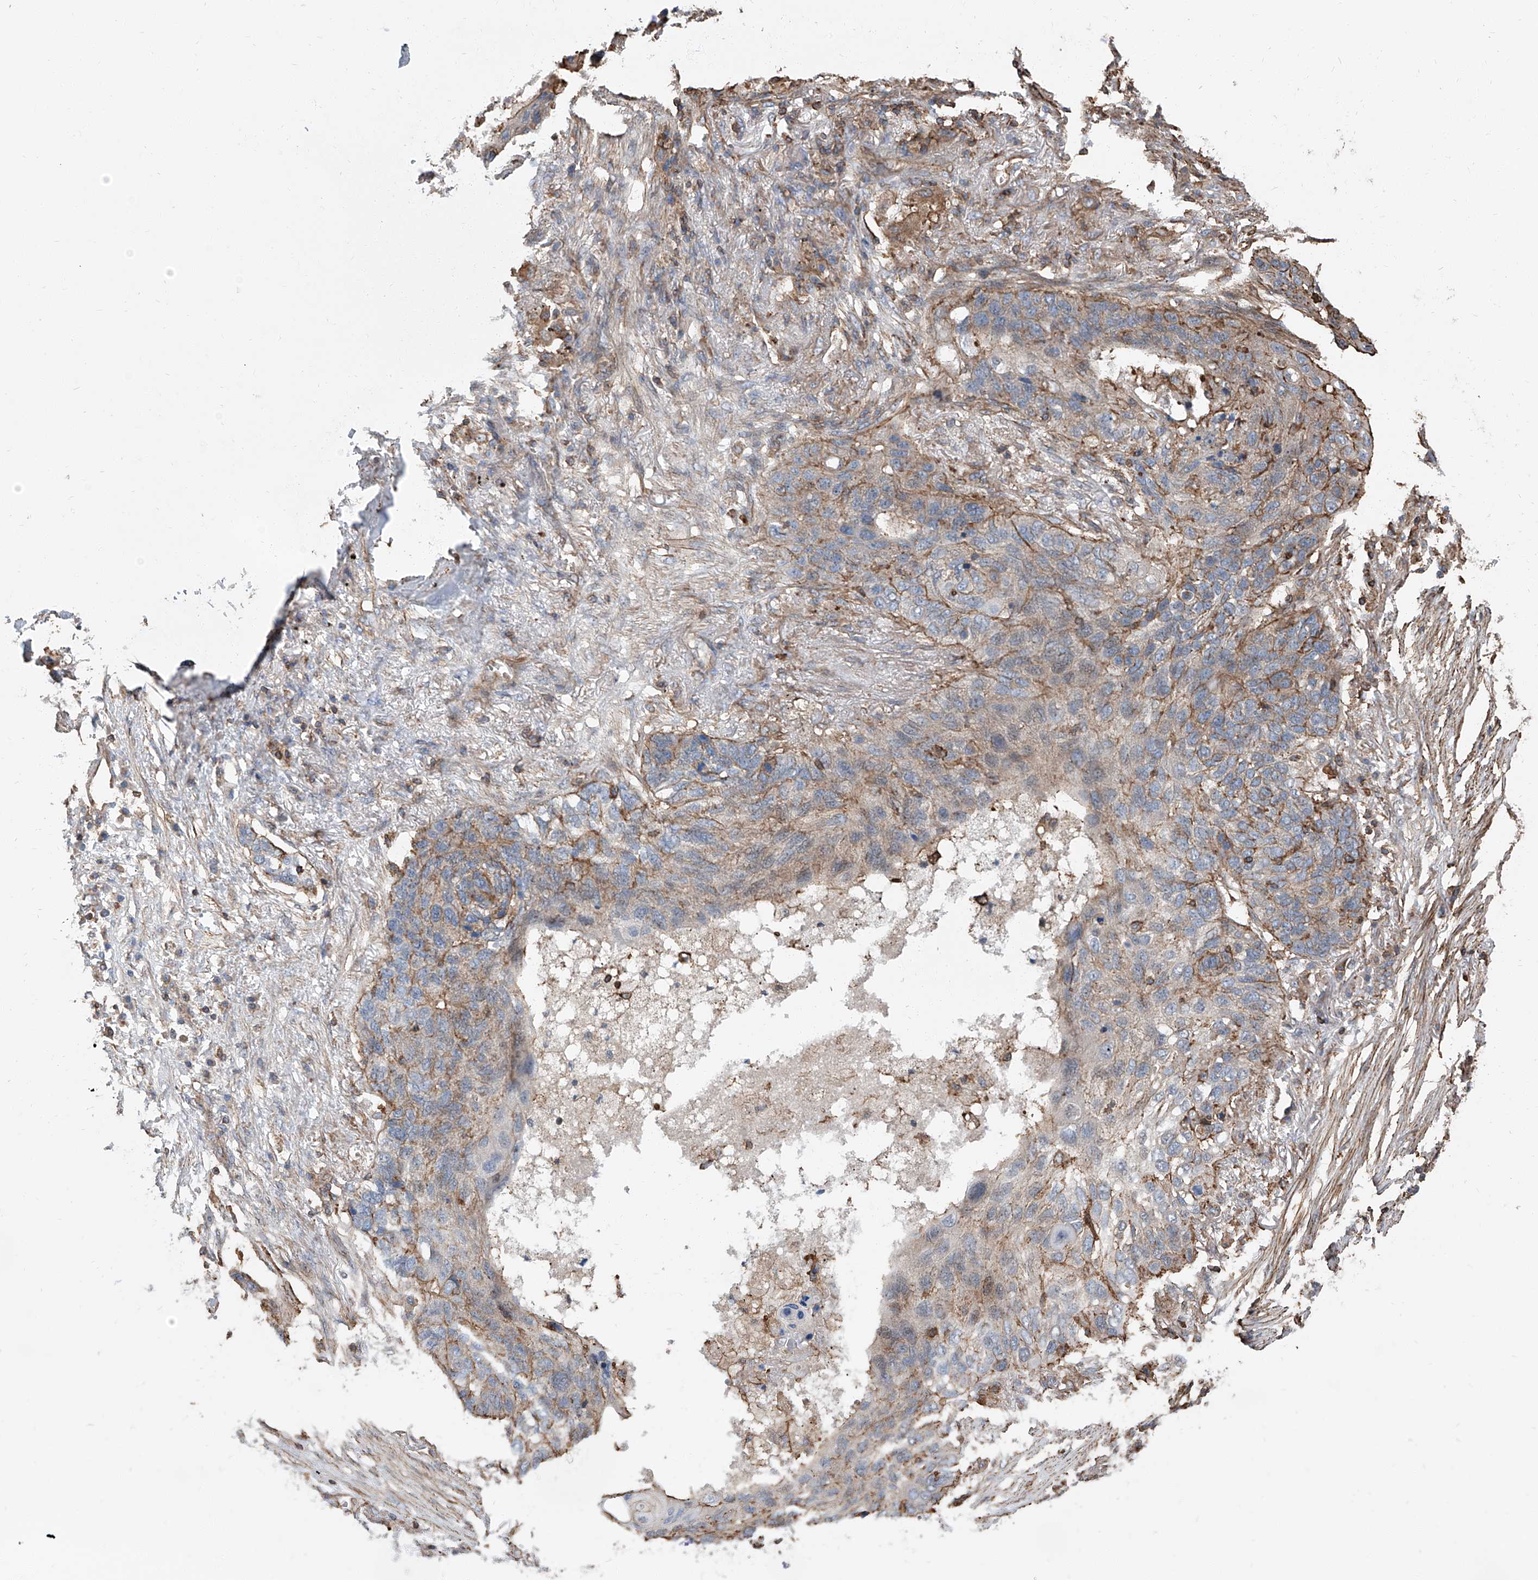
{"staining": {"intensity": "weak", "quantity": "<25%", "location": "cytoplasmic/membranous"}, "tissue": "lung cancer", "cell_type": "Tumor cells", "image_type": "cancer", "snomed": [{"axis": "morphology", "description": "Squamous cell carcinoma, NOS"}, {"axis": "topography", "description": "Lung"}], "caption": "Tumor cells are negative for brown protein staining in lung cancer.", "gene": "PIEZO2", "patient": {"sex": "female", "age": 63}}